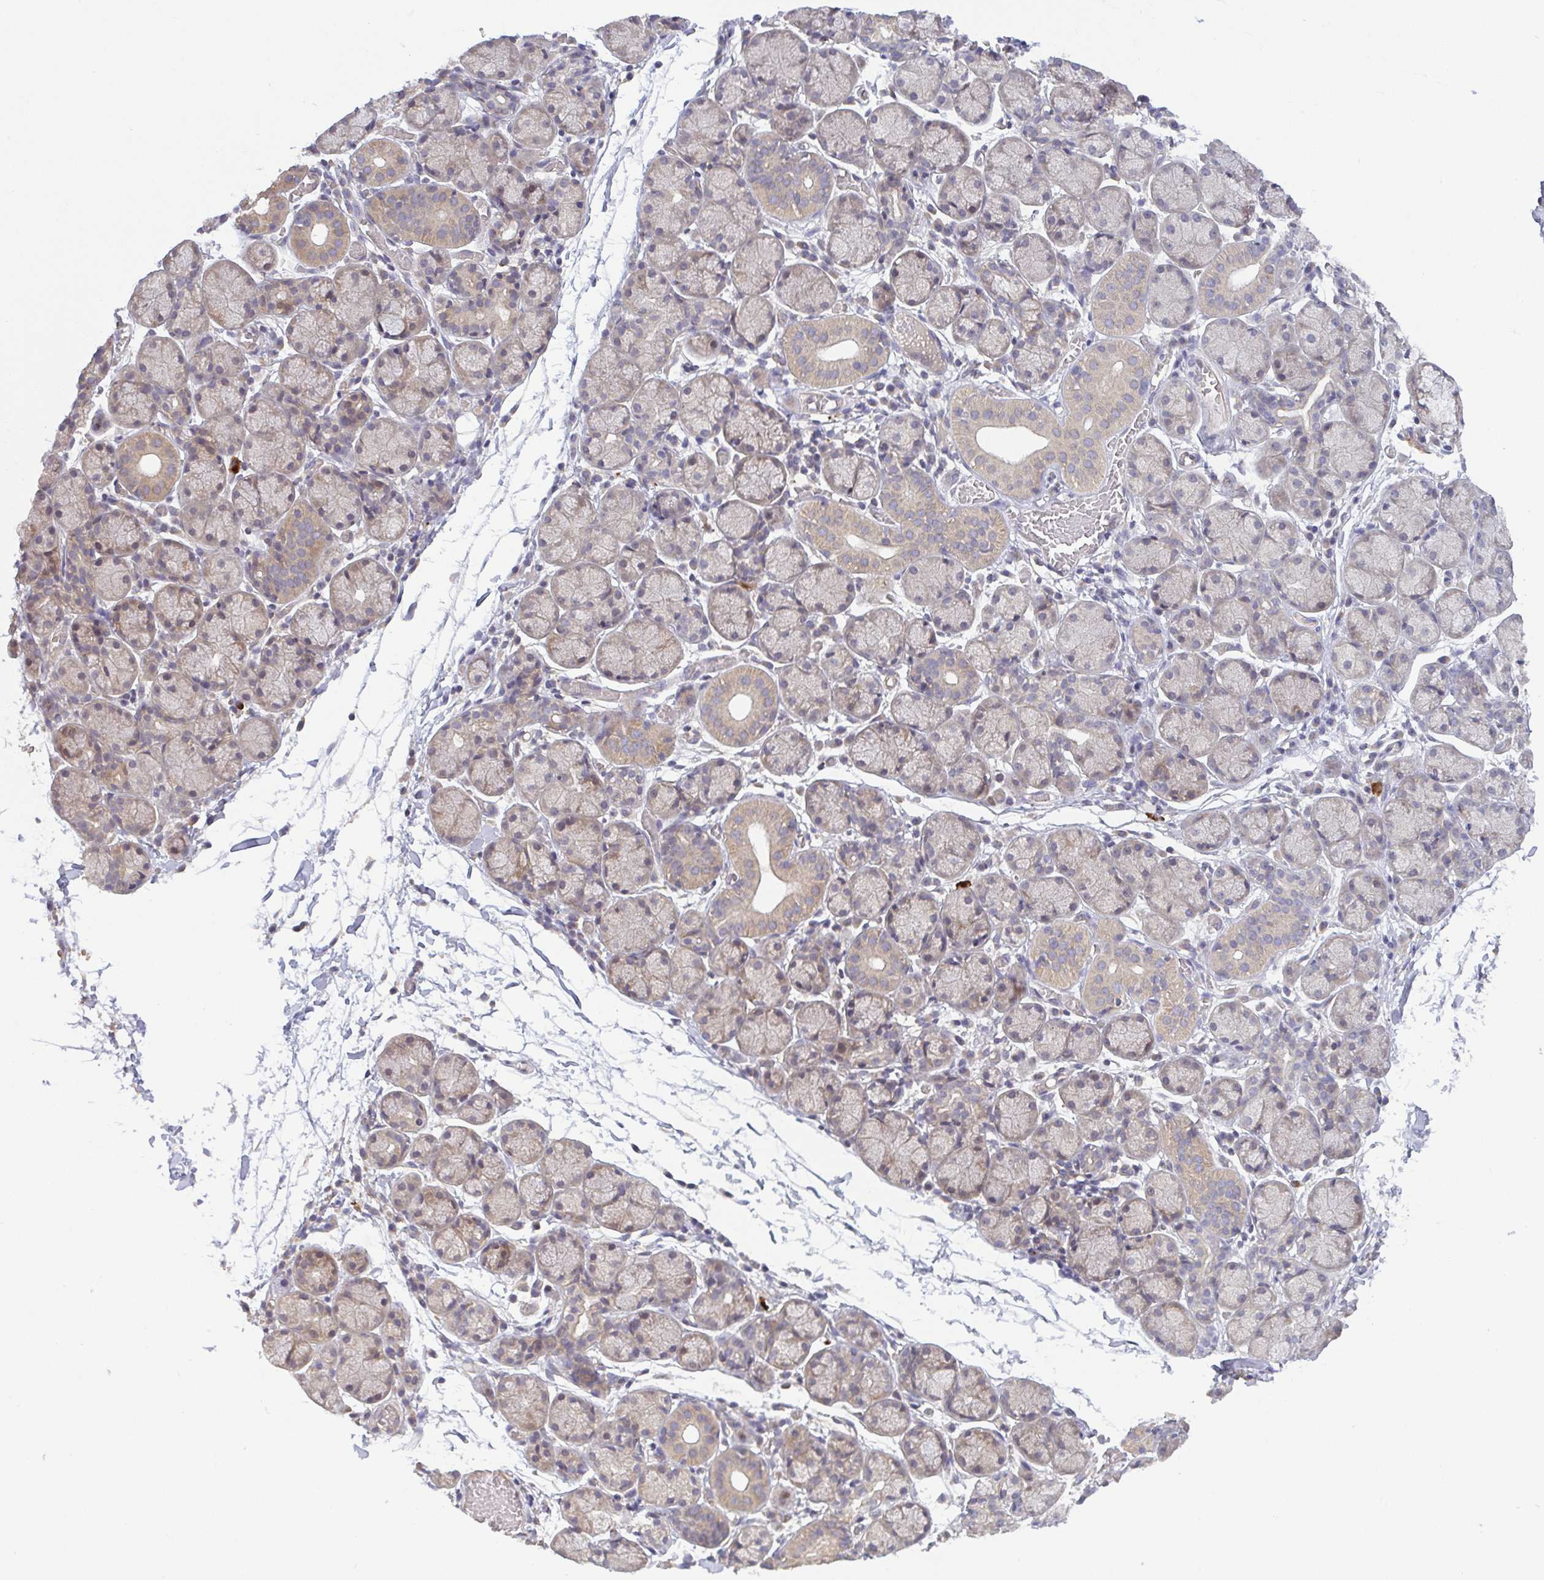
{"staining": {"intensity": "weak", "quantity": "25%-75%", "location": "cytoplasmic/membranous,nuclear"}, "tissue": "salivary gland", "cell_type": "Glandular cells", "image_type": "normal", "snomed": [{"axis": "morphology", "description": "Normal tissue, NOS"}, {"axis": "topography", "description": "Salivary gland"}], "caption": "Immunohistochemical staining of normal human salivary gland exhibits 25%-75% levels of weak cytoplasmic/membranous,nuclear protein staining in approximately 25%-75% of glandular cells. (IHC, brightfield microscopy, high magnification).", "gene": "OSBPL7", "patient": {"sex": "female", "age": 24}}